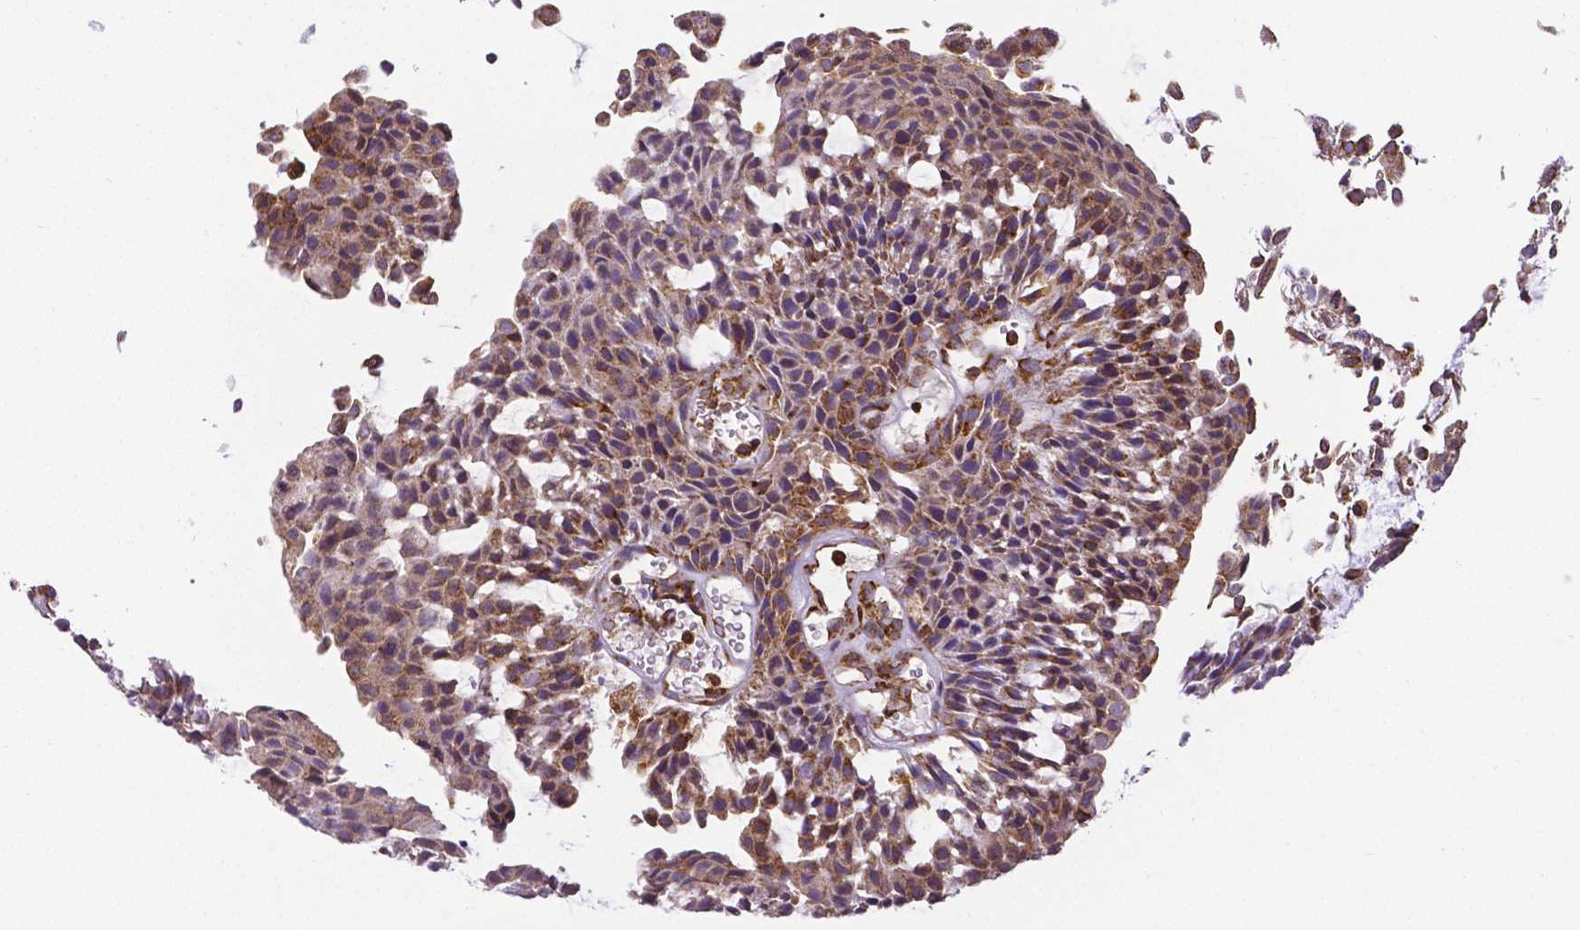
{"staining": {"intensity": "moderate", "quantity": ">75%", "location": "cytoplasmic/membranous"}, "tissue": "urothelial cancer", "cell_type": "Tumor cells", "image_type": "cancer", "snomed": [{"axis": "morphology", "description": "Urothelial carcinoma, NOS"}, {"axis": "topography", "description": "Urinary bladder"}], "caption": "This is a photomicrograph of immunohistochemistry (IHC) staining of urothelial cancer, which shows moderate positivity in the cytoplasmic/membranous of tumor cells.", "gene": "MTDH", "patient": {"sex": "male", "age": 84}}